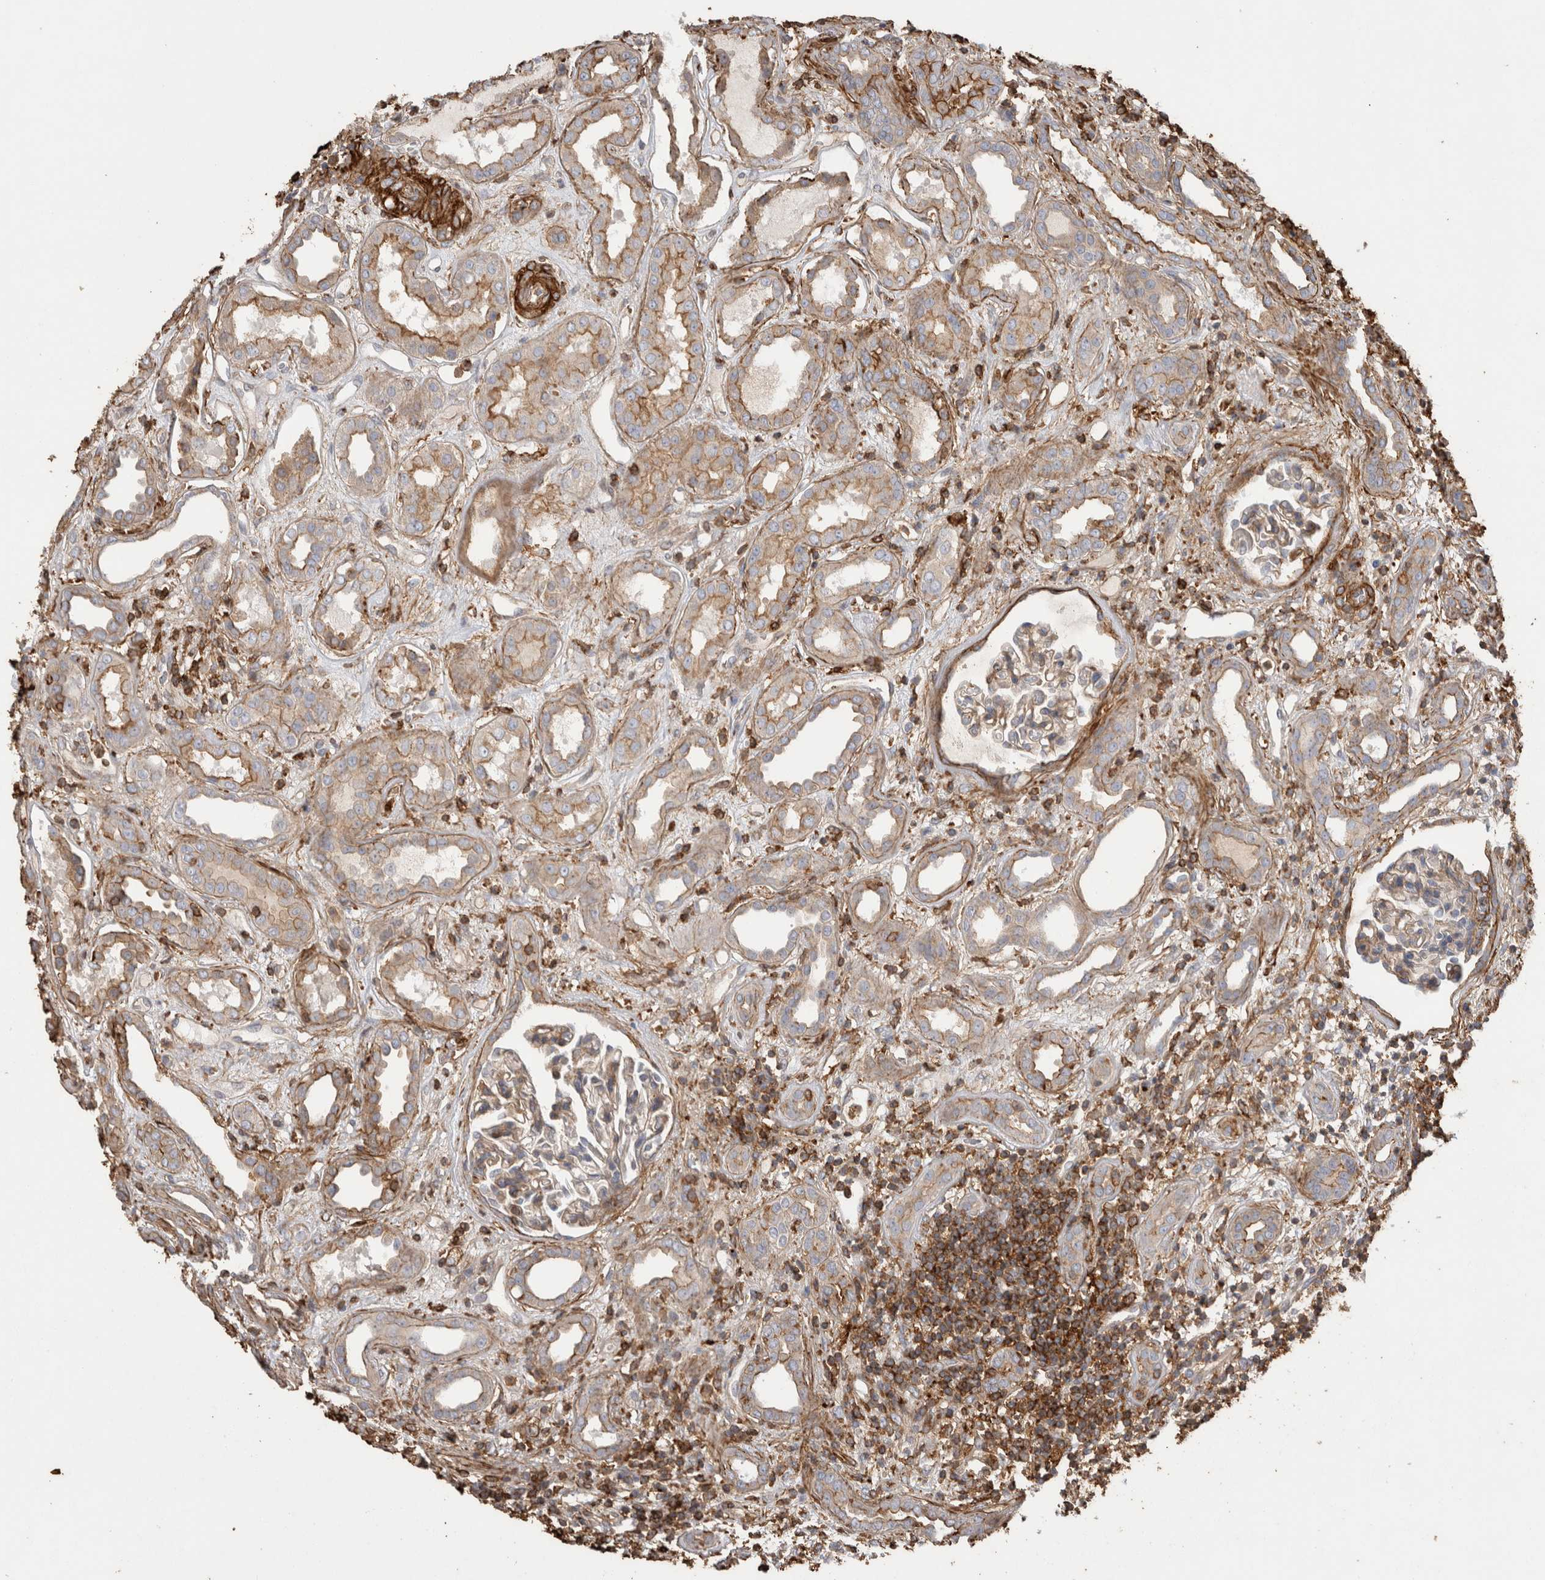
{"staining": {"intensity": "moderate", "quantity": ">75%", "location": "cytoplasmic/membranous"}, "tissue": "kidney", "cell_type": "Cells in glomeruli", "image_type": "normal", "snomed": [{"axis": "morphology", "description": "Normal tissue, NOS"}, {"axis": "topography", "description": "Kidney"}], "caption": "Cells in glomeruli display medium levels of moderate cytoplasmic/membranous positivity in approximately >75% of cells in benign human kidney.", "gene": "GPER1", "patient": {"sex": "male", "age": 59}}